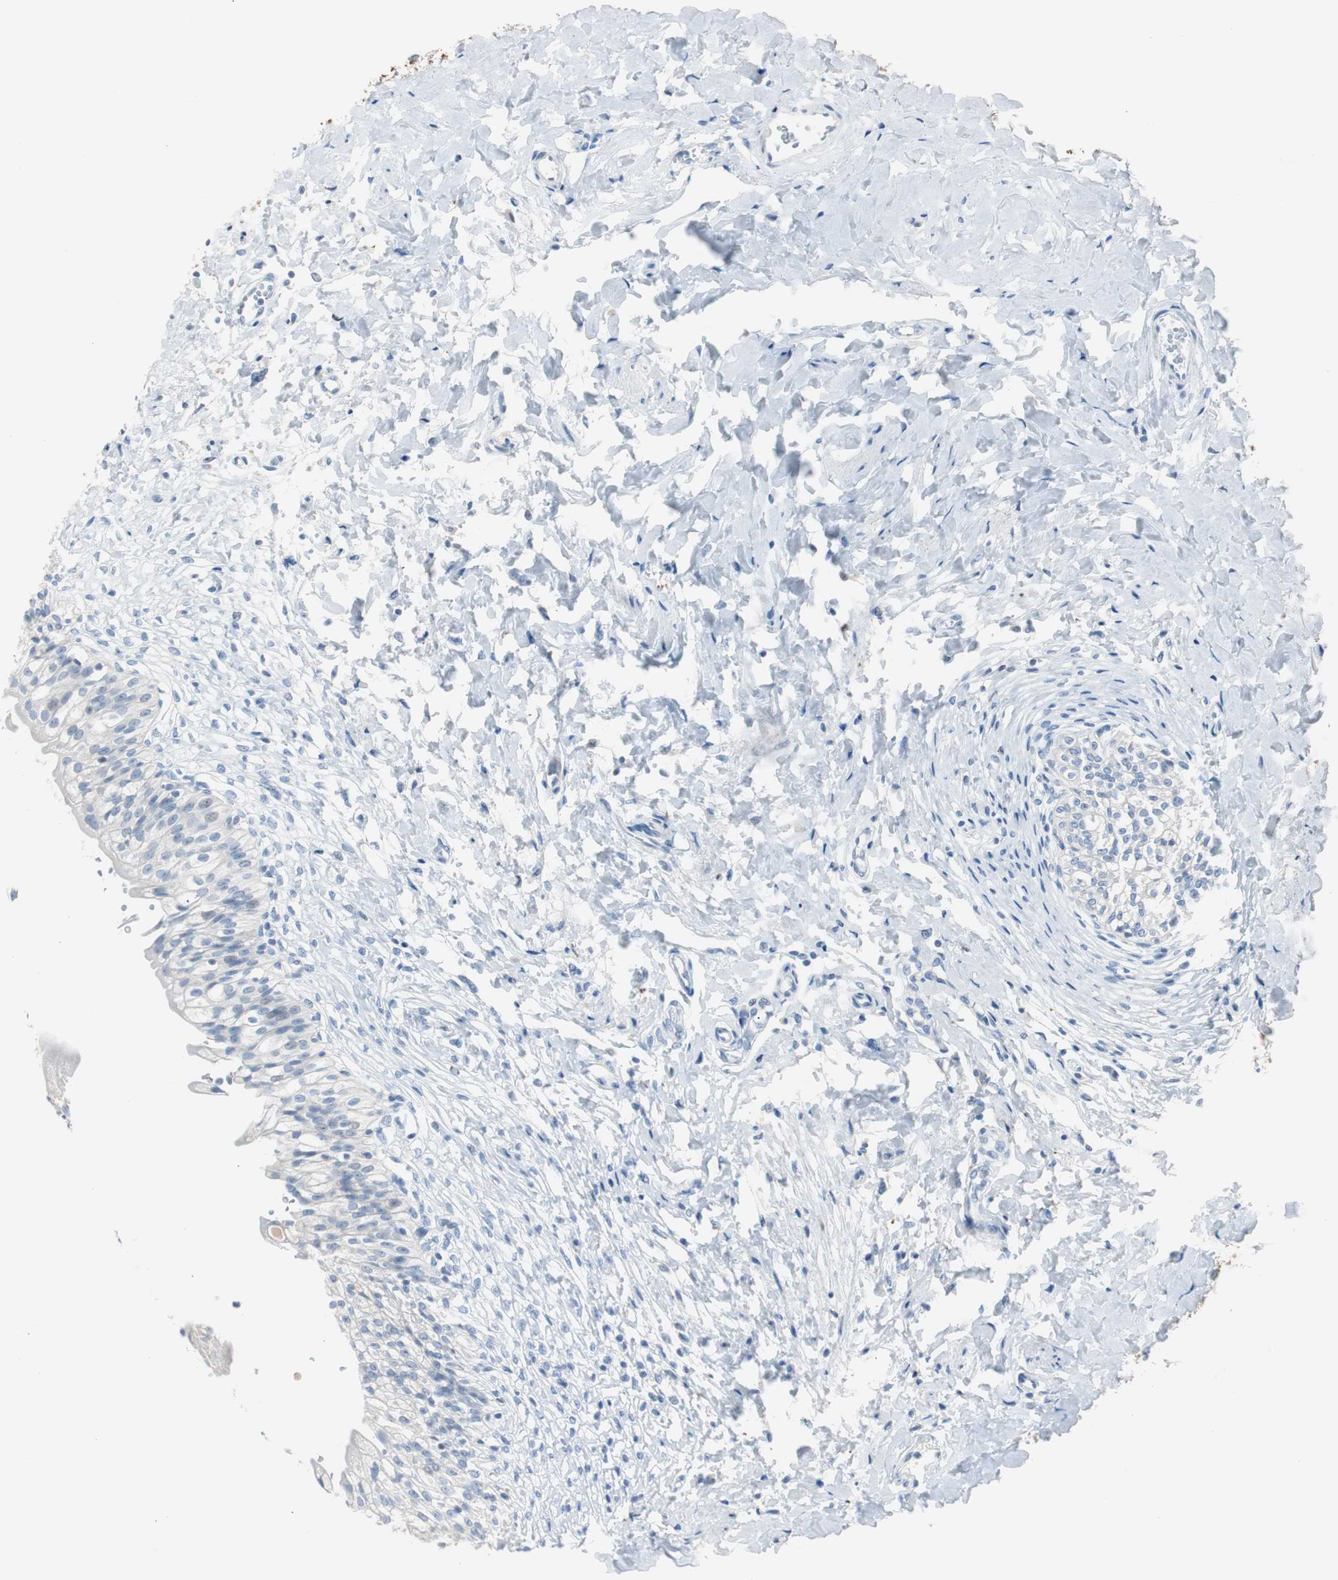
{"staining": {"intensity": "negative", "quantity": "none", "location": "none"}, "tissue": "urinary bladder", "cell_type": "Urothelial cells", "image_type": "normal", "snomed": [{"axis": "morphology", "description": "Normal tissue, NOS"}, {"axis": "morphology", "description": "Inflammation, NOS"}, {"axis": "topography", "description": "Urinary bladder"}], "caption": "Immunohistochemistry photomicrograph of benign human urinary bladder stained for a protein (brown), which displays no positivity in urothelial cells.", "gene": "S100A7A", "patient": {"sex": "female", "age": 80}}